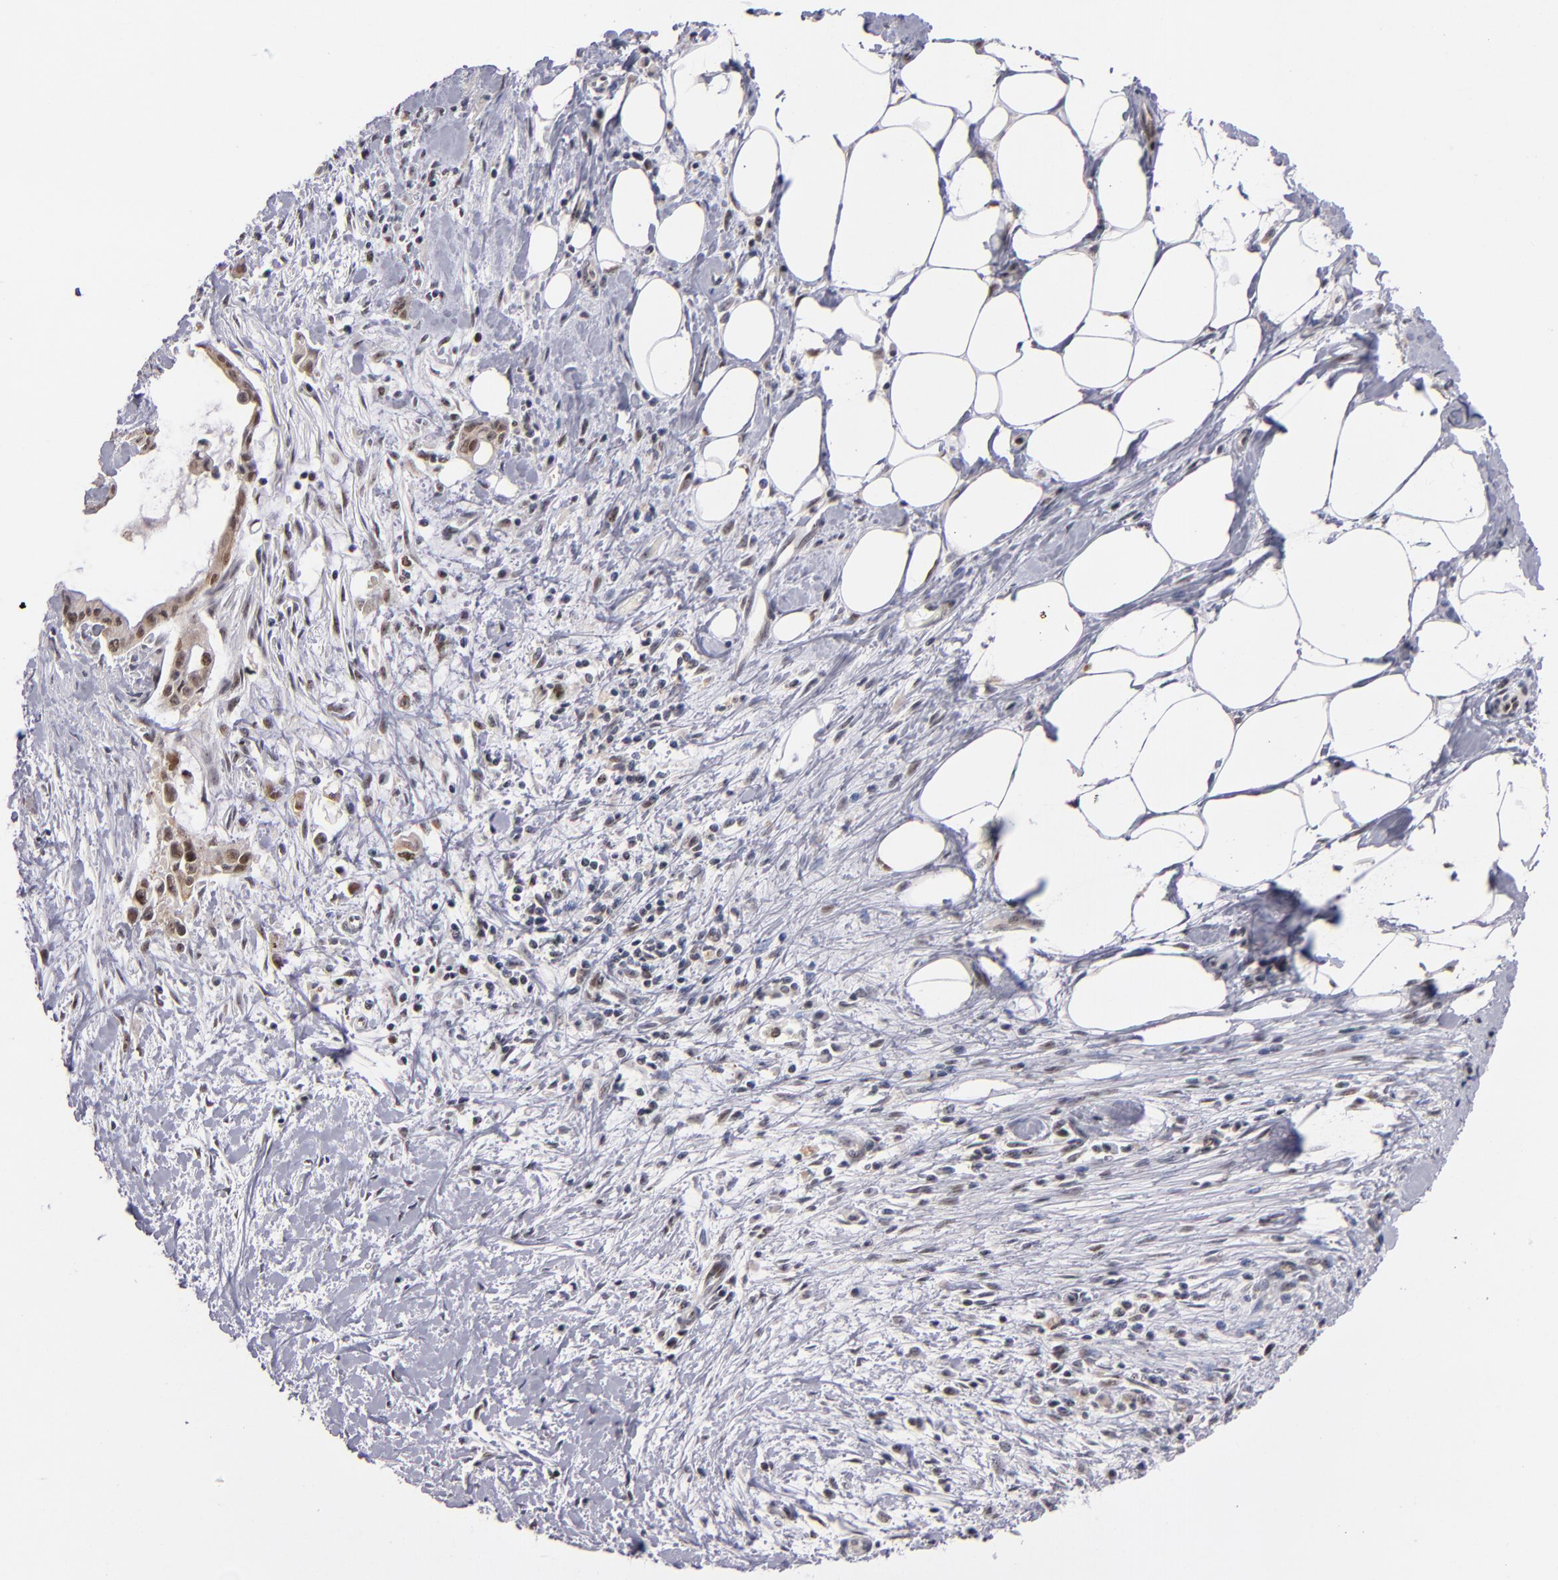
{"staining": {"intensity": "weak", "quantity": ">75%", "location": "cytoplasmic/membranous,nuclear"}, "tissue": "pancreatic cancer", "cell_type": "Tumor cells", "image_type": "cancer", "snomed": [{"axis": "morphology", "description": "Adenocarcinoma, NOS"}, {"axis": "topography", "description": "Pancreas"}], "caption": "Pancreatic cancer (adenocarcinoma) stained with a brown dye shows weak cytoplasmic/membranous and nuclear positive positivity in approximately >75% of tumor cells.", "gene": "PCNX4", "patient": {"sex": "male", "age": 59}}